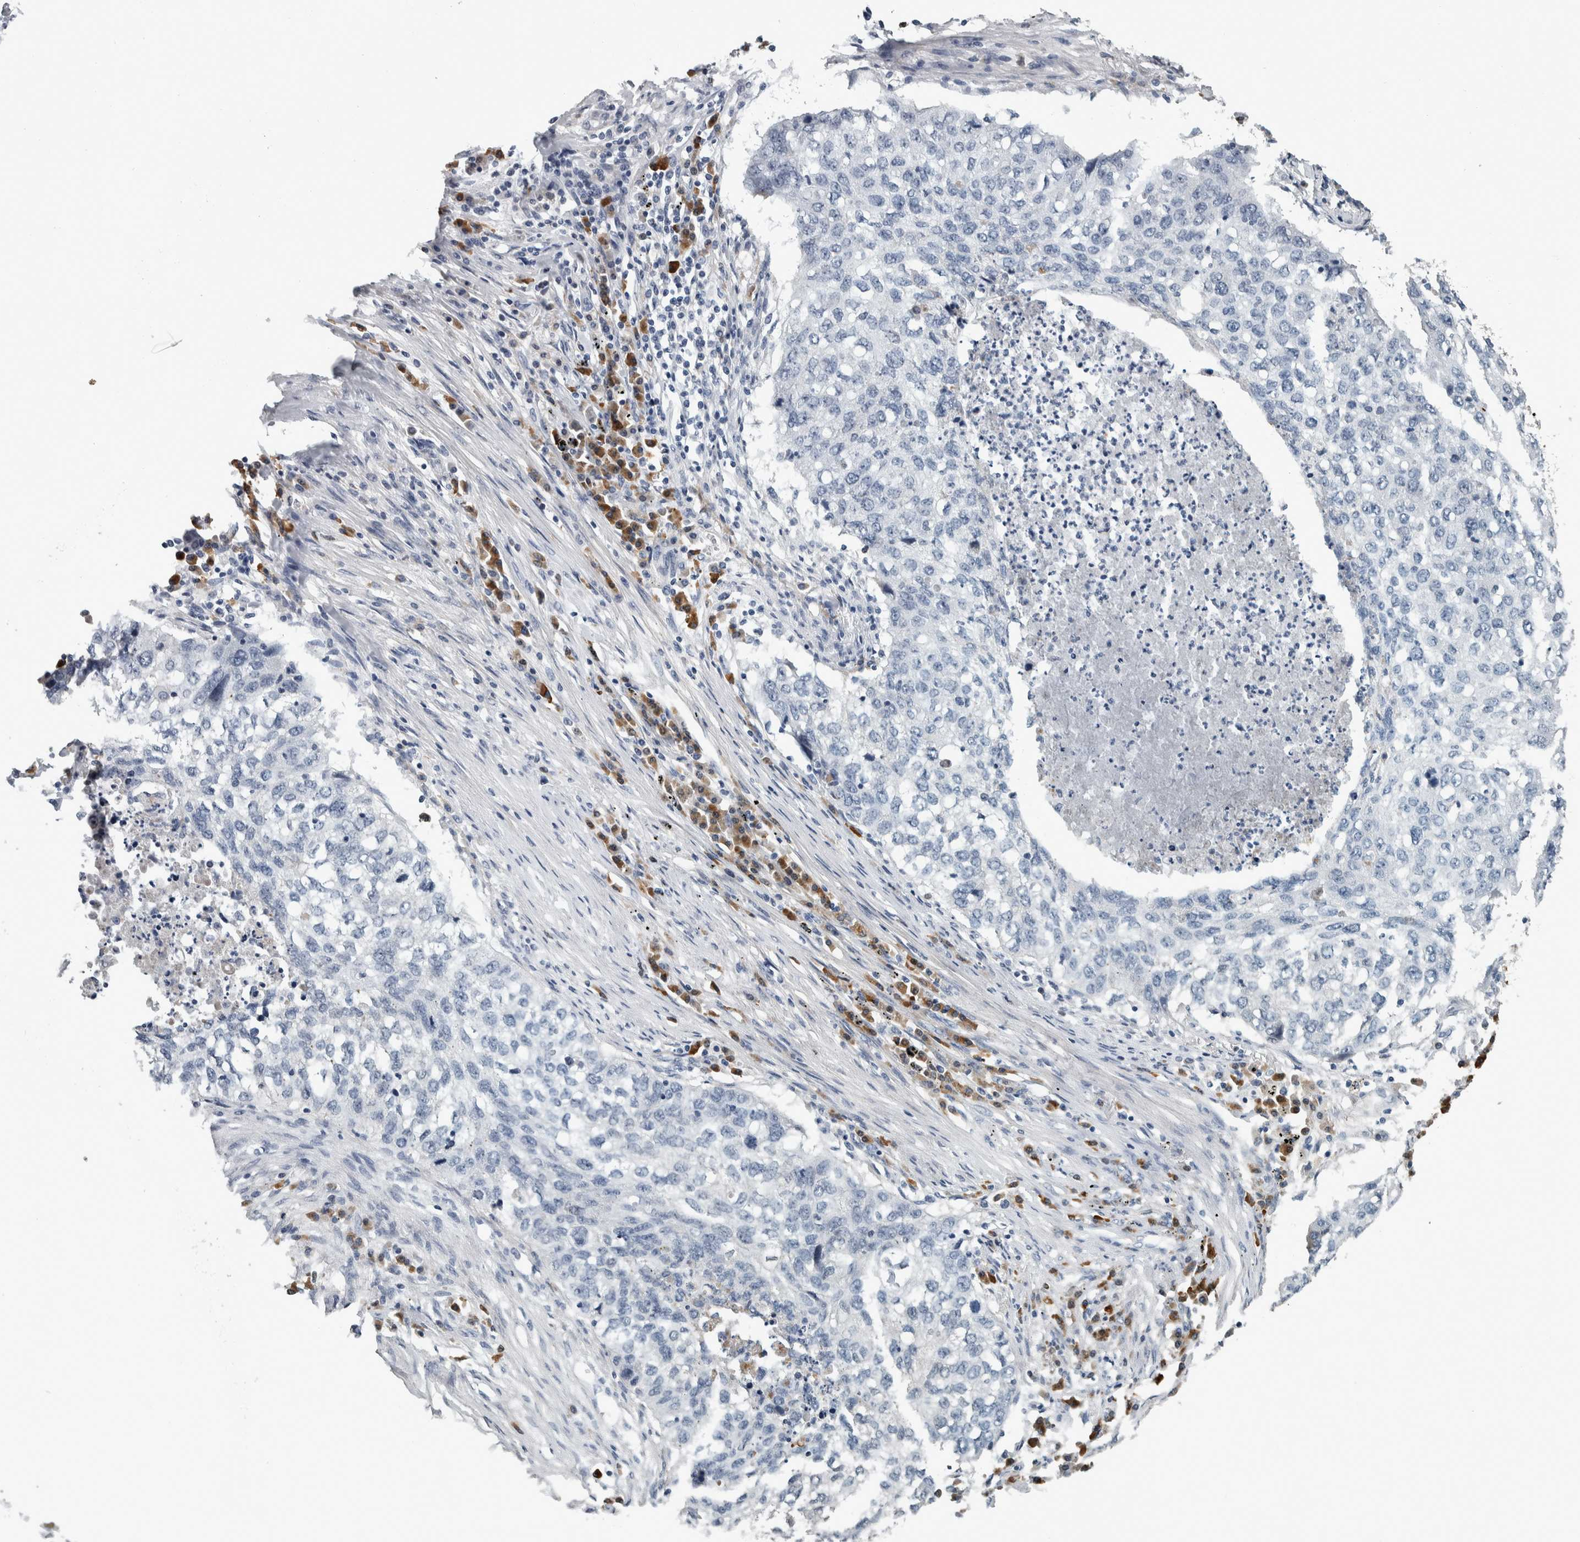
{"staining": {"intensity": "negative", "quantity": "none", "location": "none"}, "tissue": "lung cancer", "cell_type": "Tumor cells", "image_type": "cancer", "snomed": [{"axis": "morphology", "description": "Squamous cell carcinoma, NOS"}, {"axis": "topography", "description": "Lung"}], "caption": "The photomicrograph displays no staining of tumor cells in lung squamous cell carcinoma.", "gene": "CAVIN4", "patient": {"sex": "female", "age": 63}}